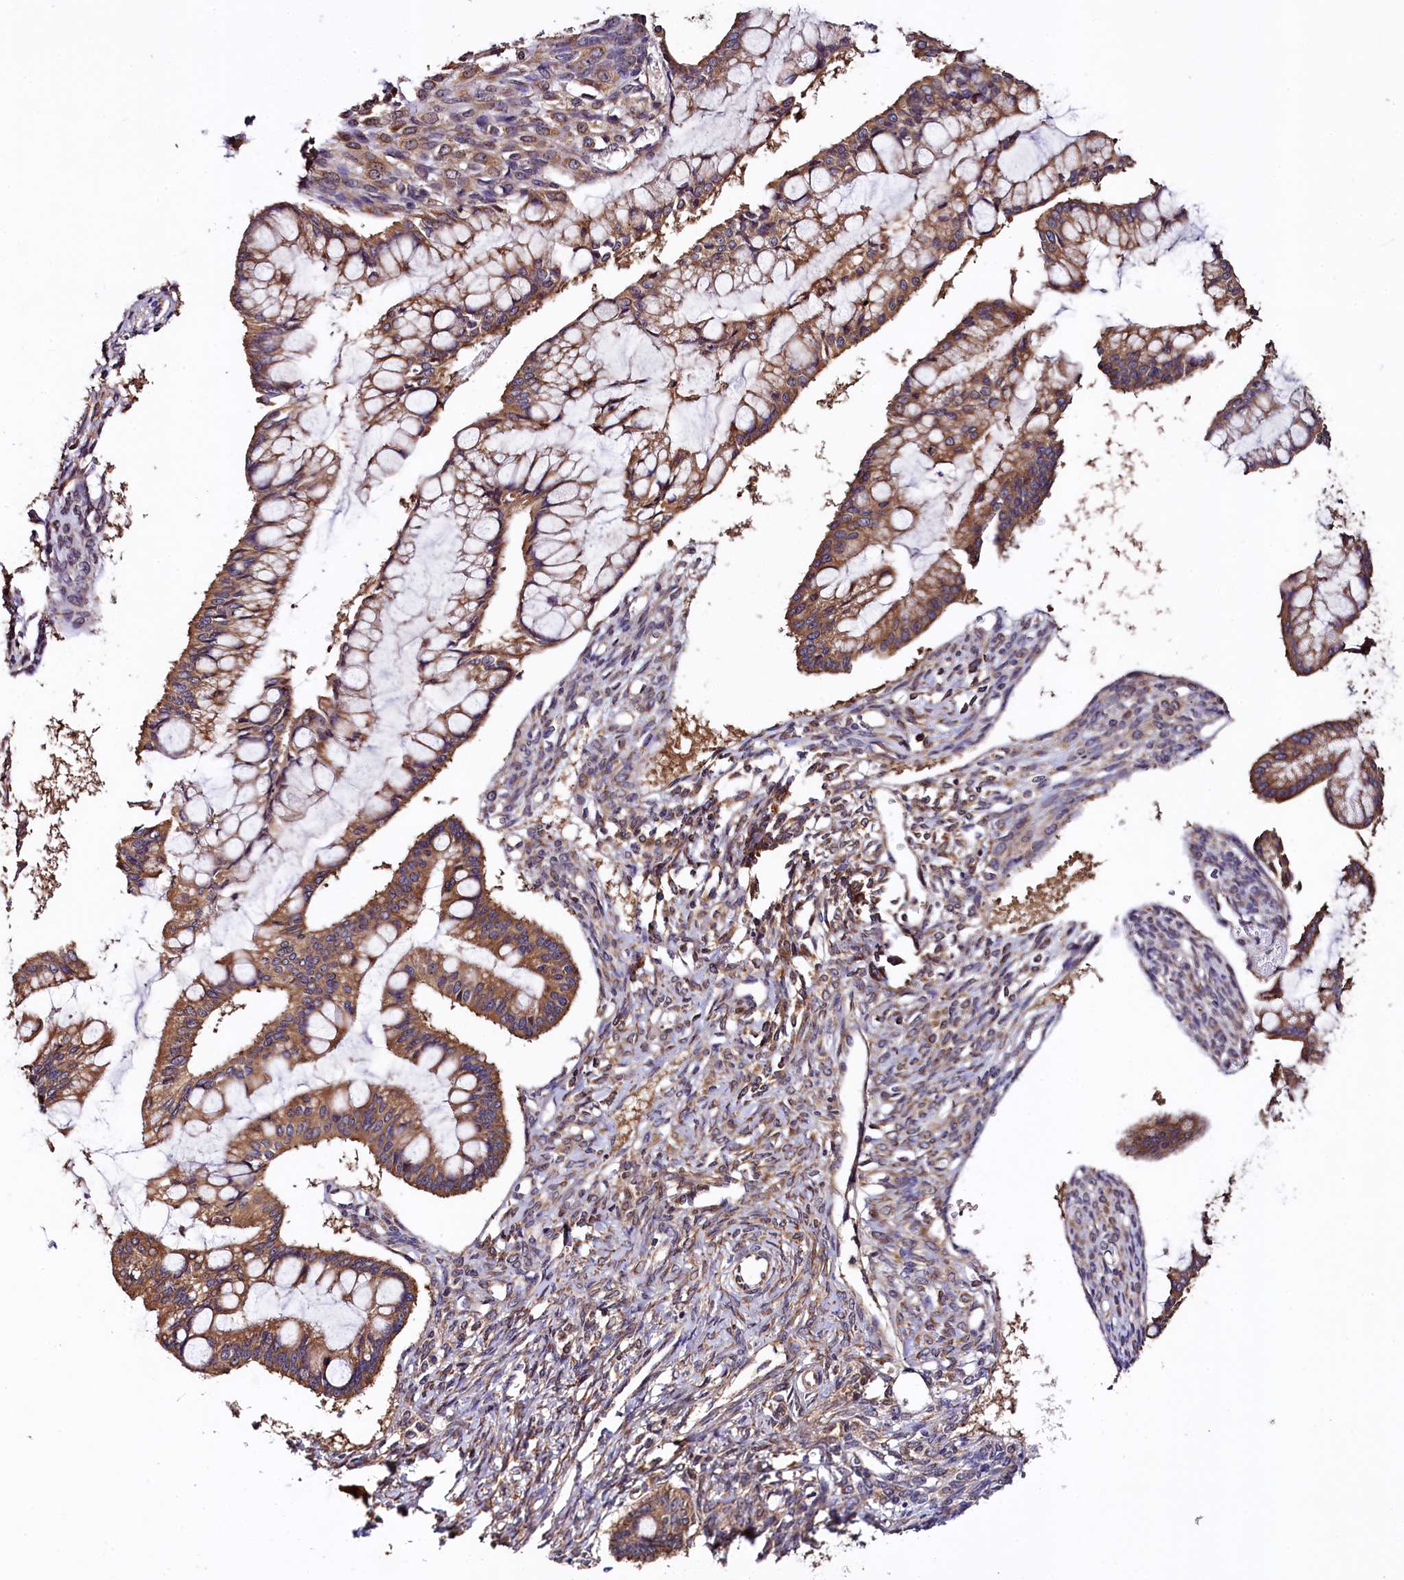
{"staining": {"intensity": "moderate", "quantity": ">75%", "location": "cytoplasmic/membranous"}, "tissue": "ovarian cancer", "cell_type": "Tumor cells", "image_type": "cancer", "snomed": [{"axis": "morphology", "description": "Cystadenocarcinoma, mucinous, NOS"}, {"axis": "topography", "description": "Ovary"}], "caption": "Tumor cells show medium levels of moderate cytoplasmic/membranous staining in about >75% of cells in human ovarian cancer (mucinous cystadenocarcinoma).", "gene": "KLC2", "patient": {"sex": "female", "age": 73}}